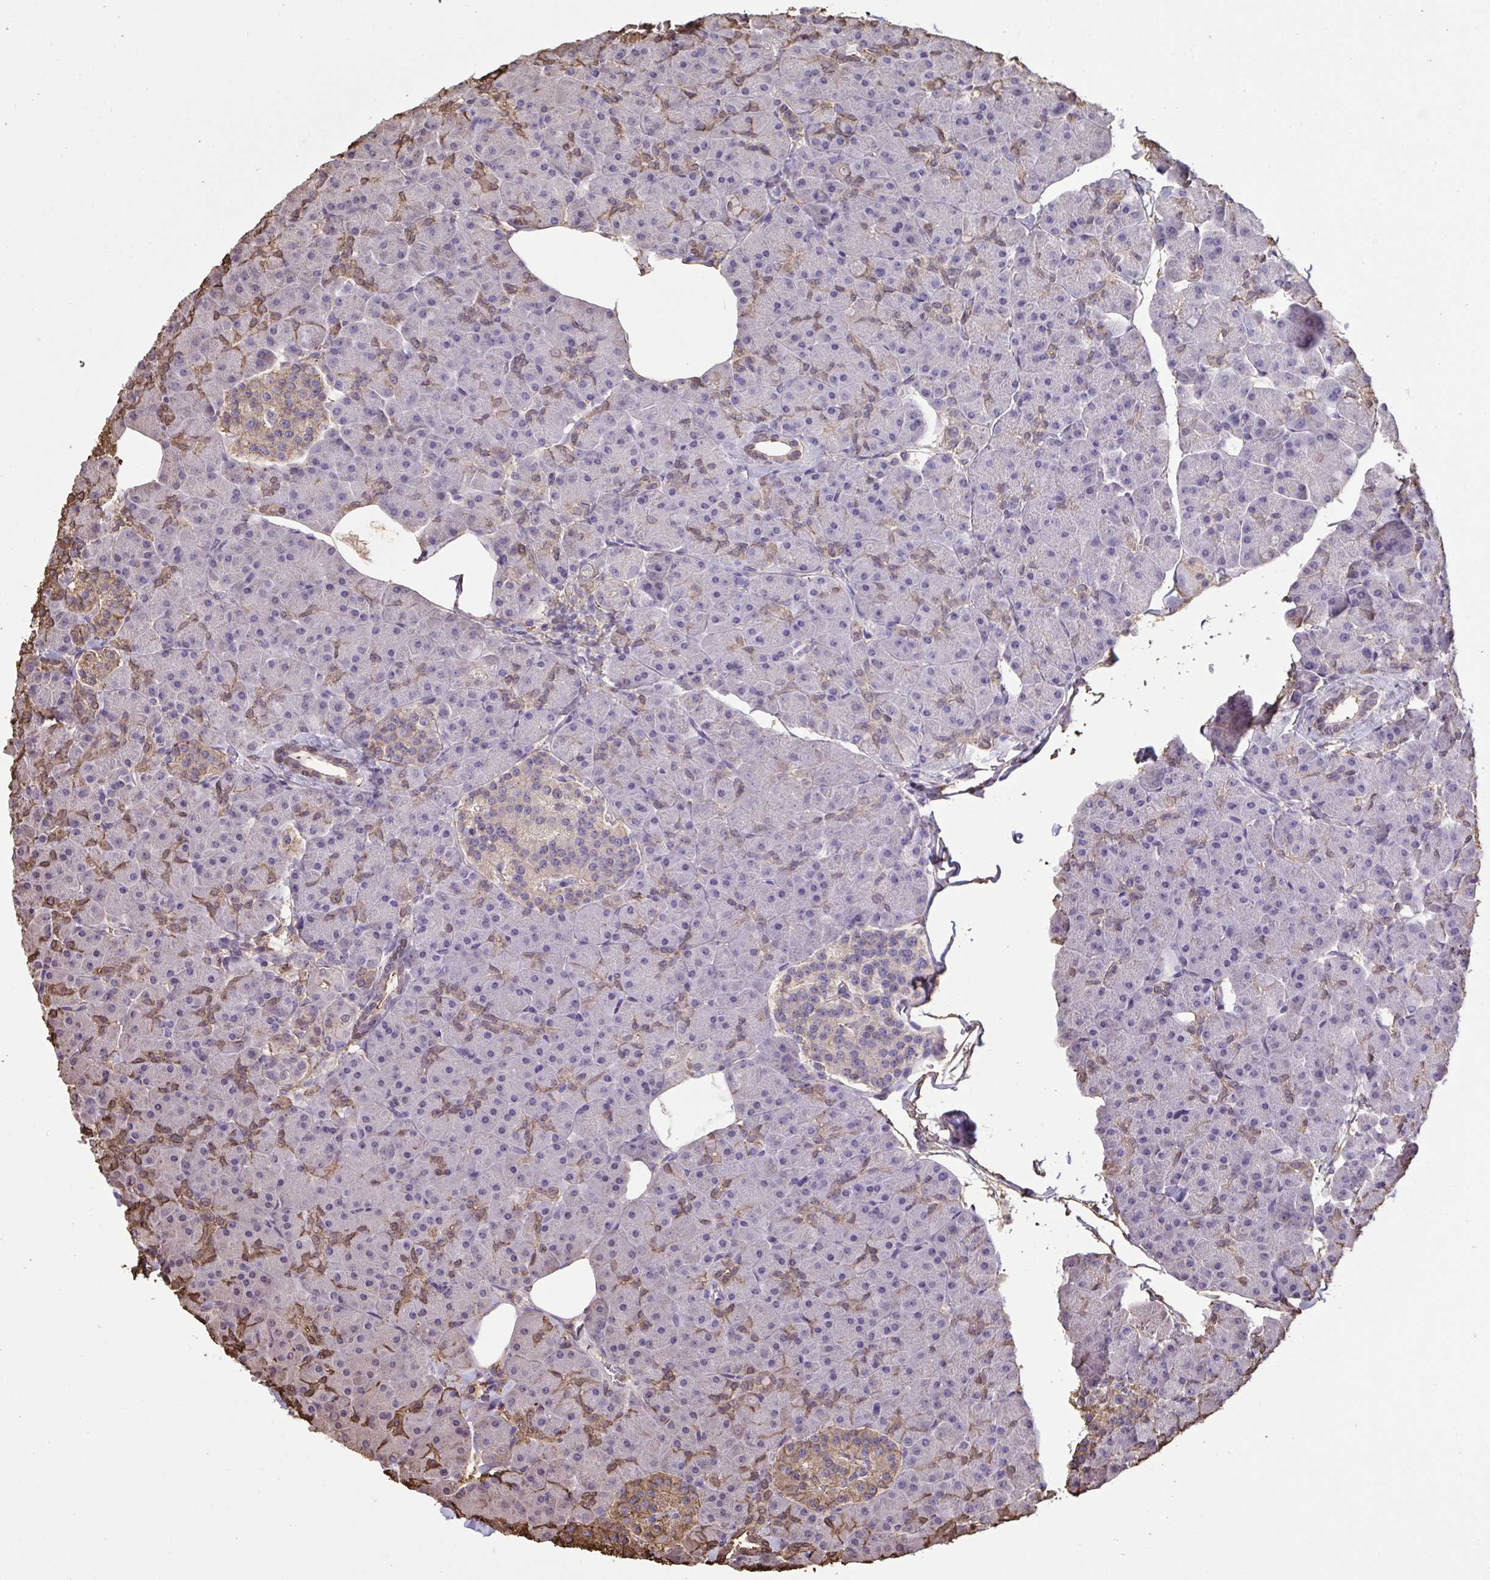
{"staining": {"intensity": "moderate", "quantity": "<25%", "location": "cytoplasmic/membranous"}, "tissue": "pancreas", "cell_type": "Exocrine glandular cells", "image_type": "normal", "snomed": [{"axis": "morphology", "description": "Normal tissue, NOS"}, {"axis": "topography", "description": "Pancreas"}], "caption": "A high-resolution micrograph shows IHC staining of unremarkable pancreas, which displays moderate cytoplasmic/membranous positivity in about <25% of exocrine glandular cells.", "gene": "ANXA5", "patient": {"sex": "male", "age": 35}}